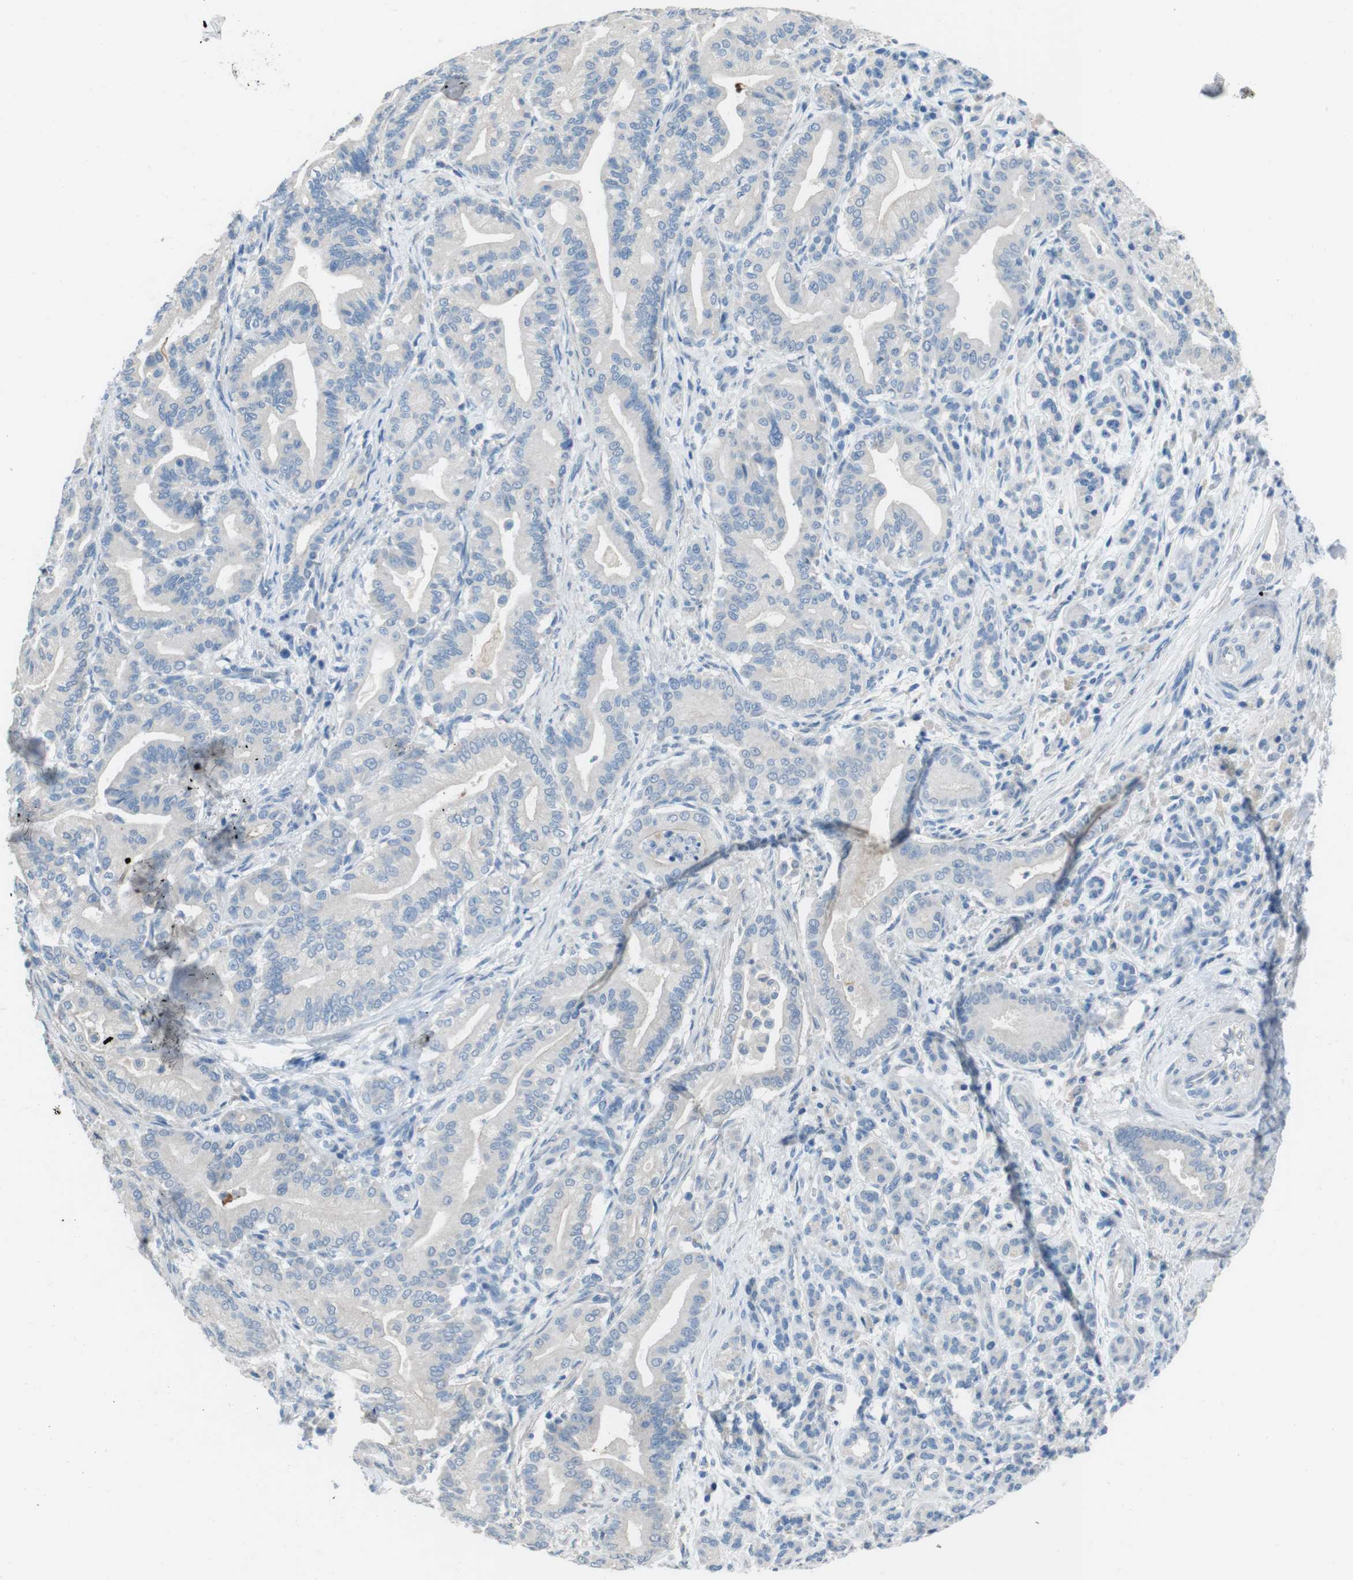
{"staining": {"intensity": "negative", "quantity": "none", "location": "none"}, "tissue": "pancreatic cancer", "cell_type": "Tumor cells", "image_type": "cancer", "snomed": [{"axis": "morphology", "description": "Normal tissue, NOS"}, {"axis": "morphology", "description": "Adenocarcinoma, NOS"}, {"axis": "topography", "description": "Pancreas"}], "caption": "Immunohistochemistry of pancreatic cancer (adenocarcinoma) shows no expression in tumor cells.", "gene": "CYP2C8", "patient": {"sex": "male", "age": 63}}